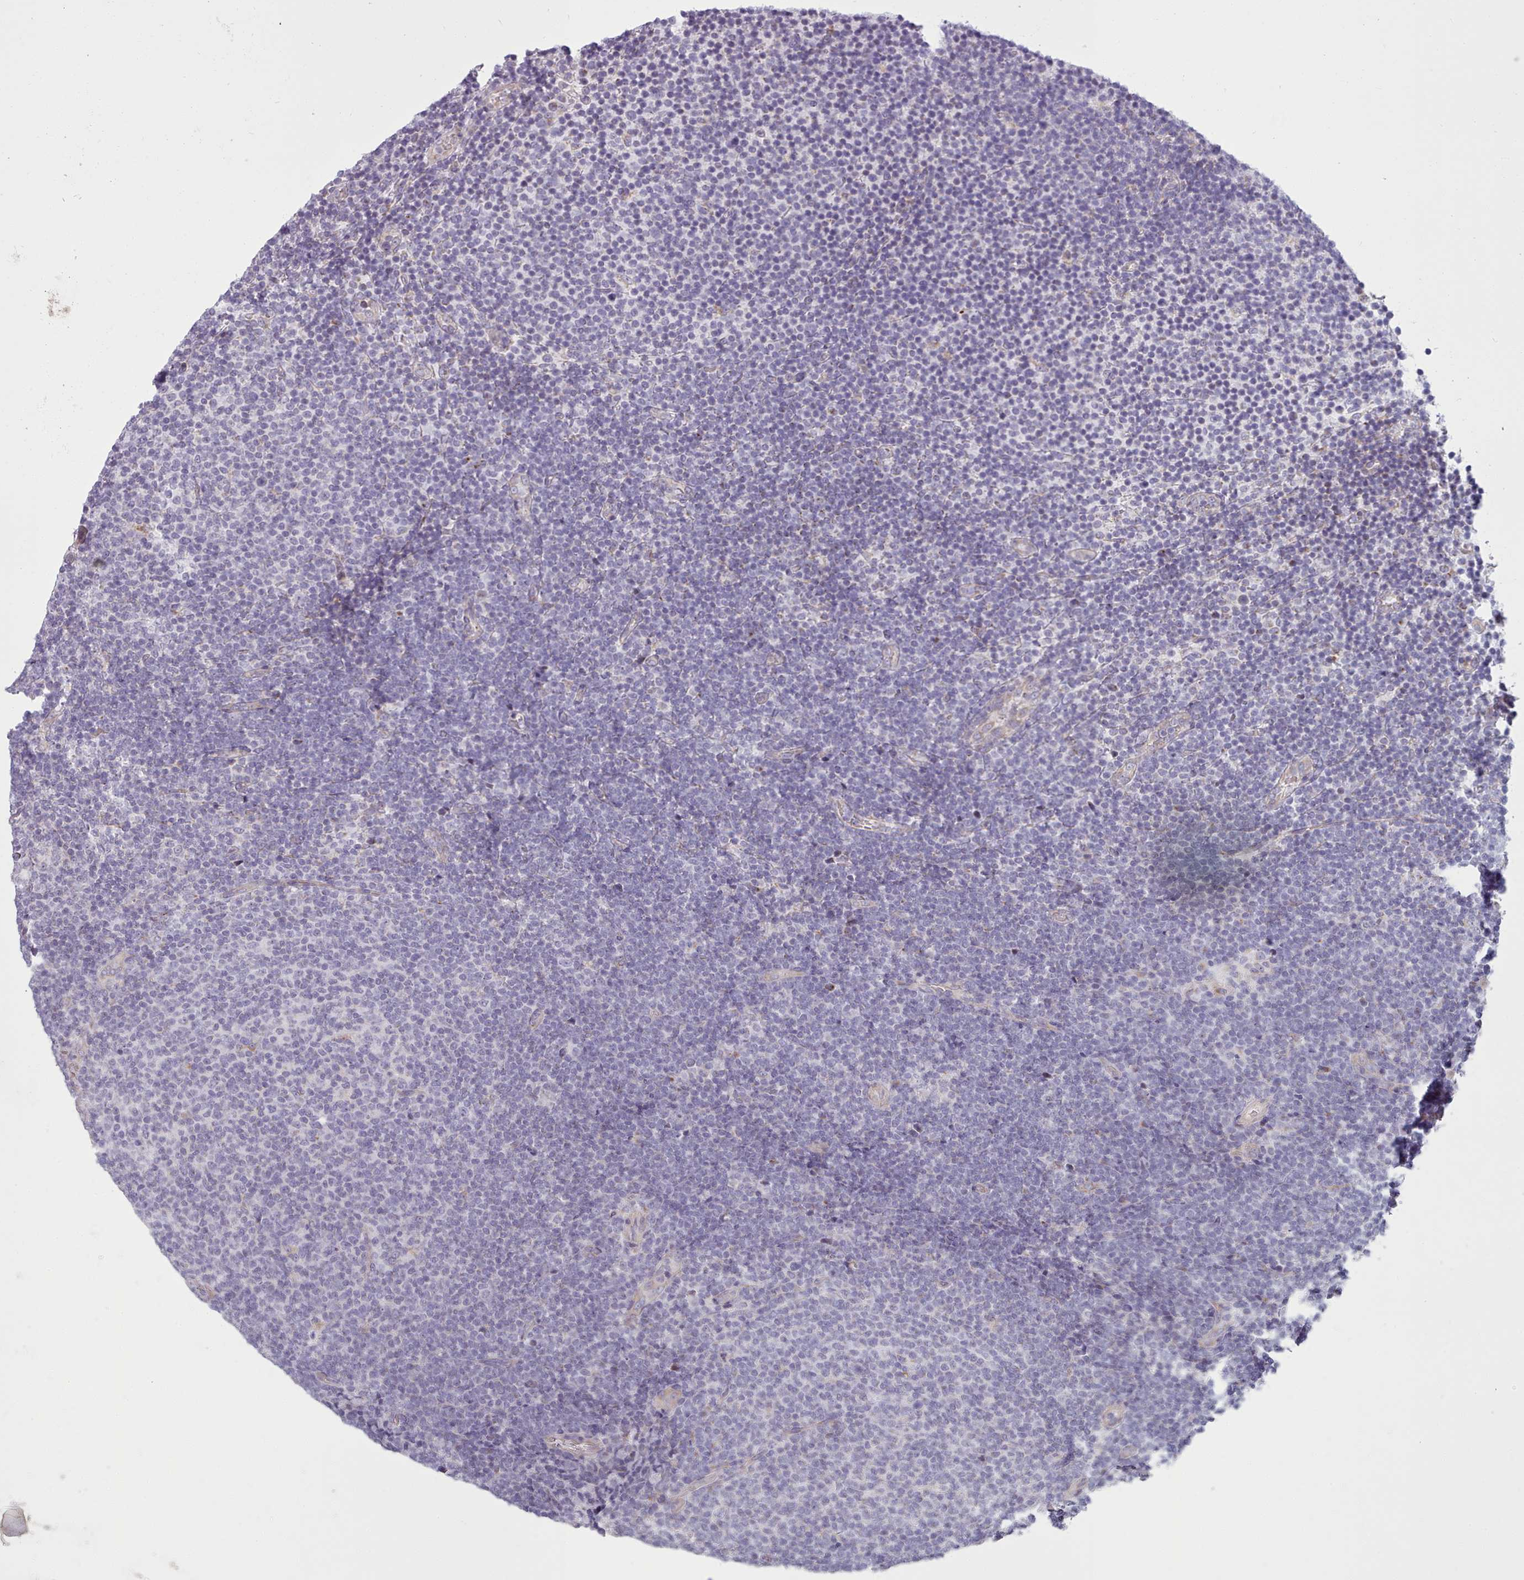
{"staining": {"intensity": "negative", "quantity": "none", "location": "none"}, "tissue": "lymphoma", "cell_type": "Tumor cells", "image_type": "cancer", "snomed": [{"axis": "morphology", "description": "Malignant lymphoma, non-Hodgkin's type, Low grade"}, {"axis": "topography", "description": "Lymph node"}], "caption": "Histopathology image shows no protein expression in tumor cells of lymphoma tissue. (DAB (3,3'-diaminobenzidine) immunohistochemistry visualized using brightfield microscopy, high magnification).", "gene": "SLC52A3", "patient": {"sex": "male", "age": 66}}